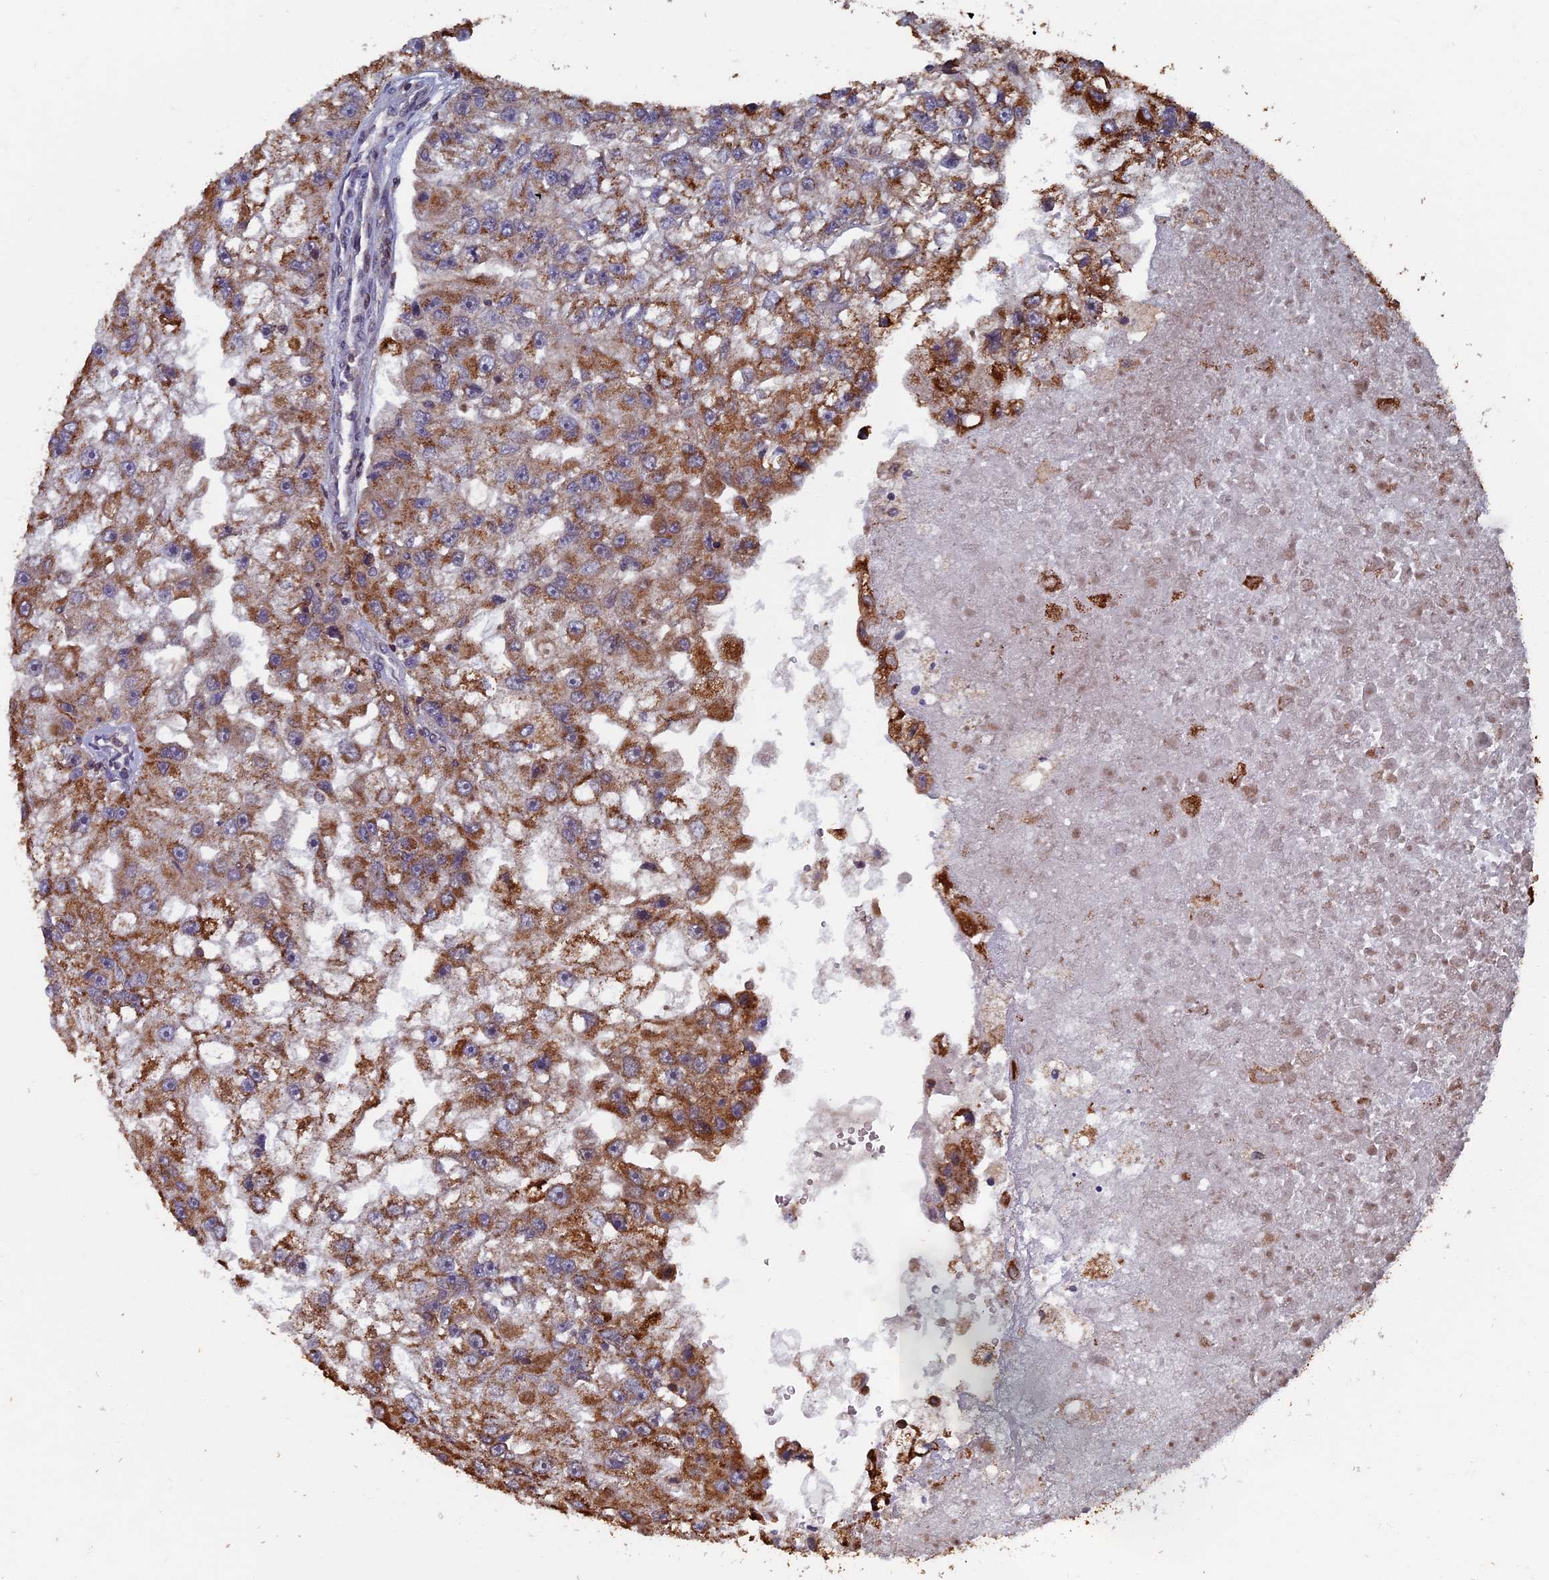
{"staining": {"intensity": "moderate", "quantity": ">75%", "location": "cytoplasmic/membranous"}, "tissue": "renal cancer", "cell_type": "Tumor cells", "image_type": "cancer", "snomed": [{"axis": "morphology", "description": "Adenocarcinoma, NOS"}, {"axis": "topography", "description": "Kidney"}], "caption": "High-magnification brightfield microscopy of renal cancer stained with DAB (brown) and counterstained with hematoxylin (blue). tumor cells exhibit moderate cytoplasmic/membranous expression is seen in approximately>75% of cells.", "gene": "RASGRF1", "patient": {"sex": "male", "age": 63}}